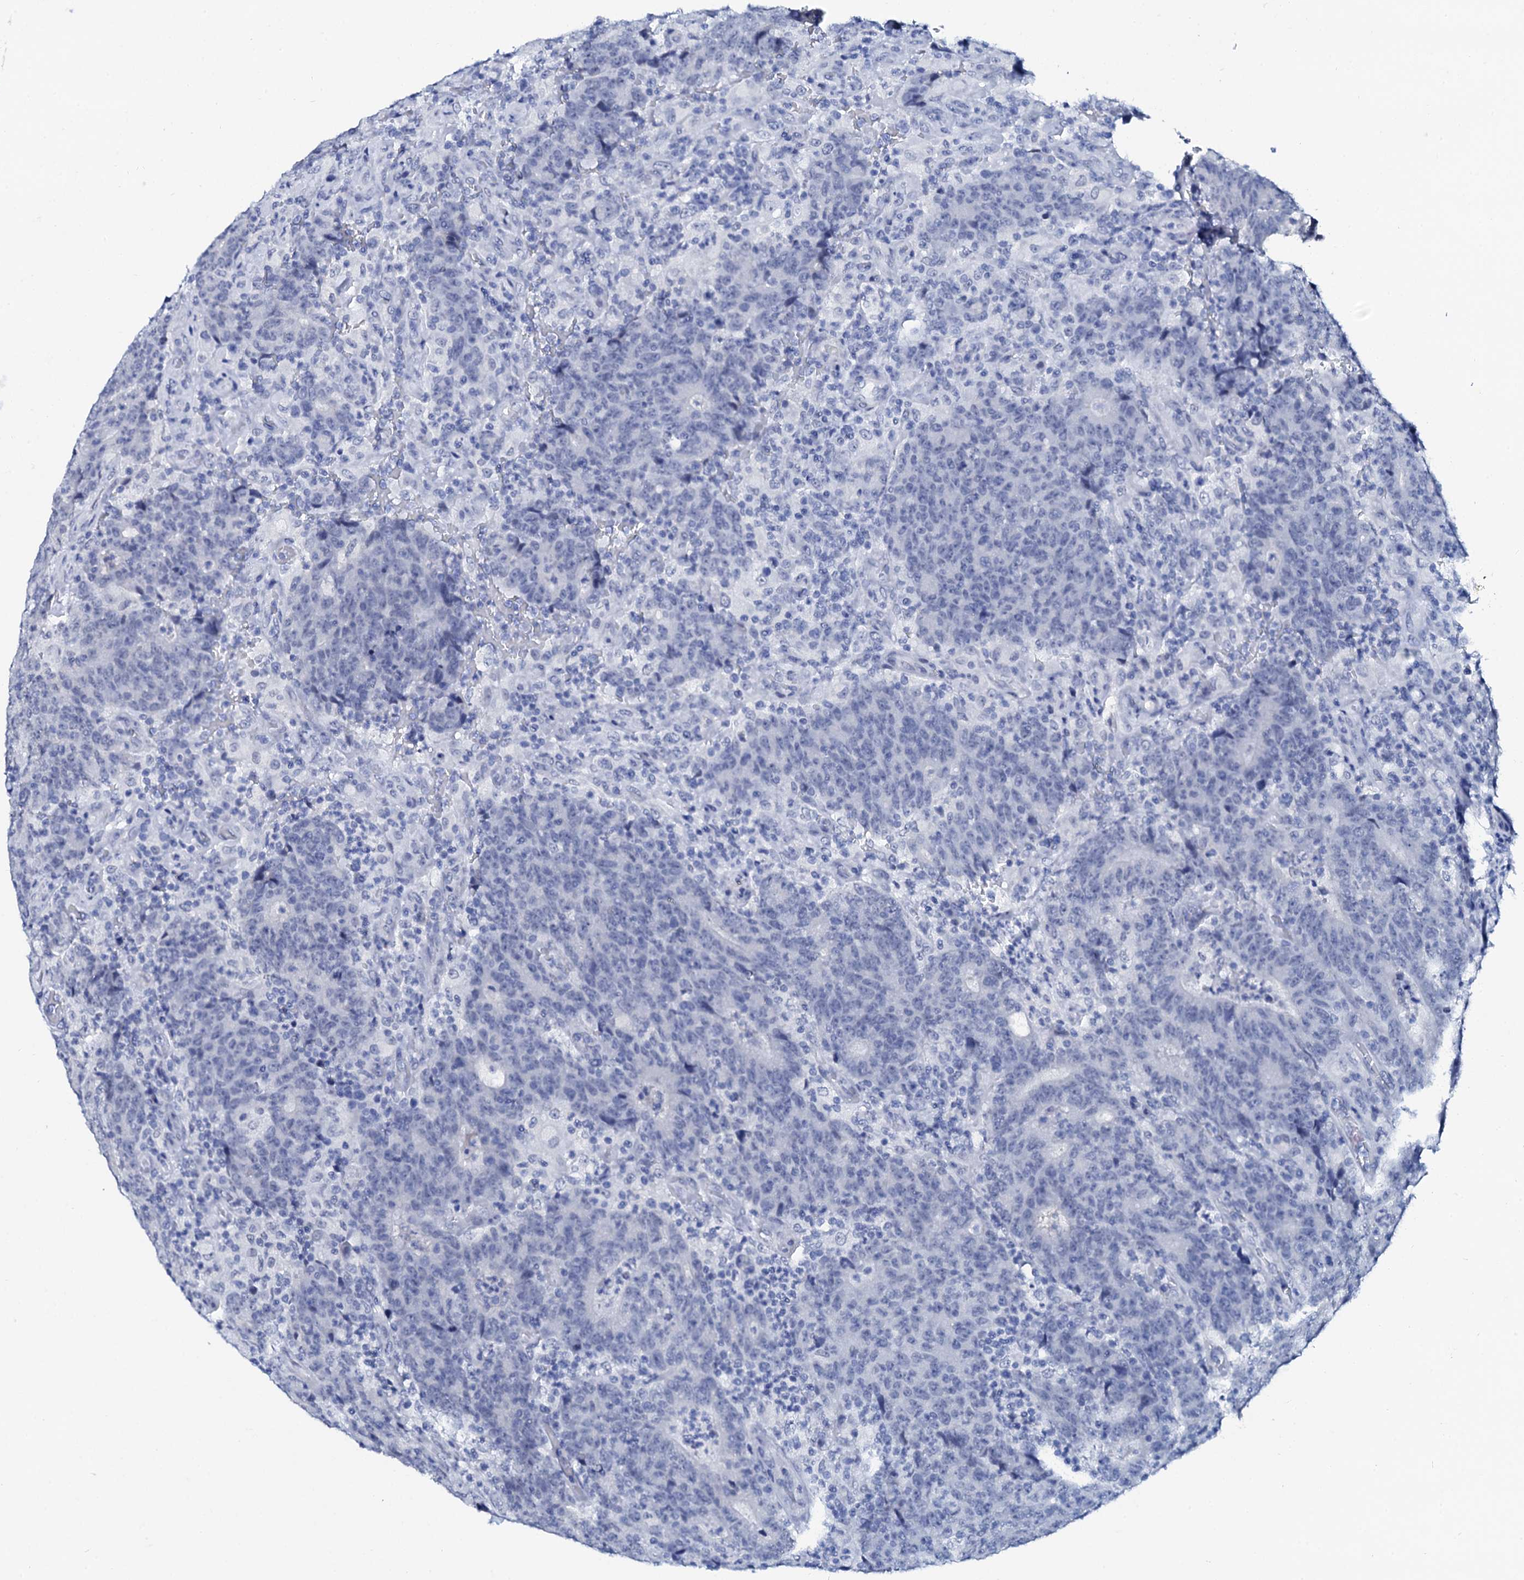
{"staining": {"intensity": "negative", "quantity": "none", "location": "none"}, "tissue": "colorectal cancer", "cell_type": "Tumor cells", "image_type": "cancer", "snomed": [{"axis": "morphology", "description": "Adenocarcinoma, NOS"}, {"axis": "topography", "description": "Colon"}], "caption": "Colorectal cancer (adenocarcinoma) was stained to show a protein in brown. There is no significant positivity in tumor cells.", "gene": "SPATA19", "patient": {"sex": "female", "age": 75}}